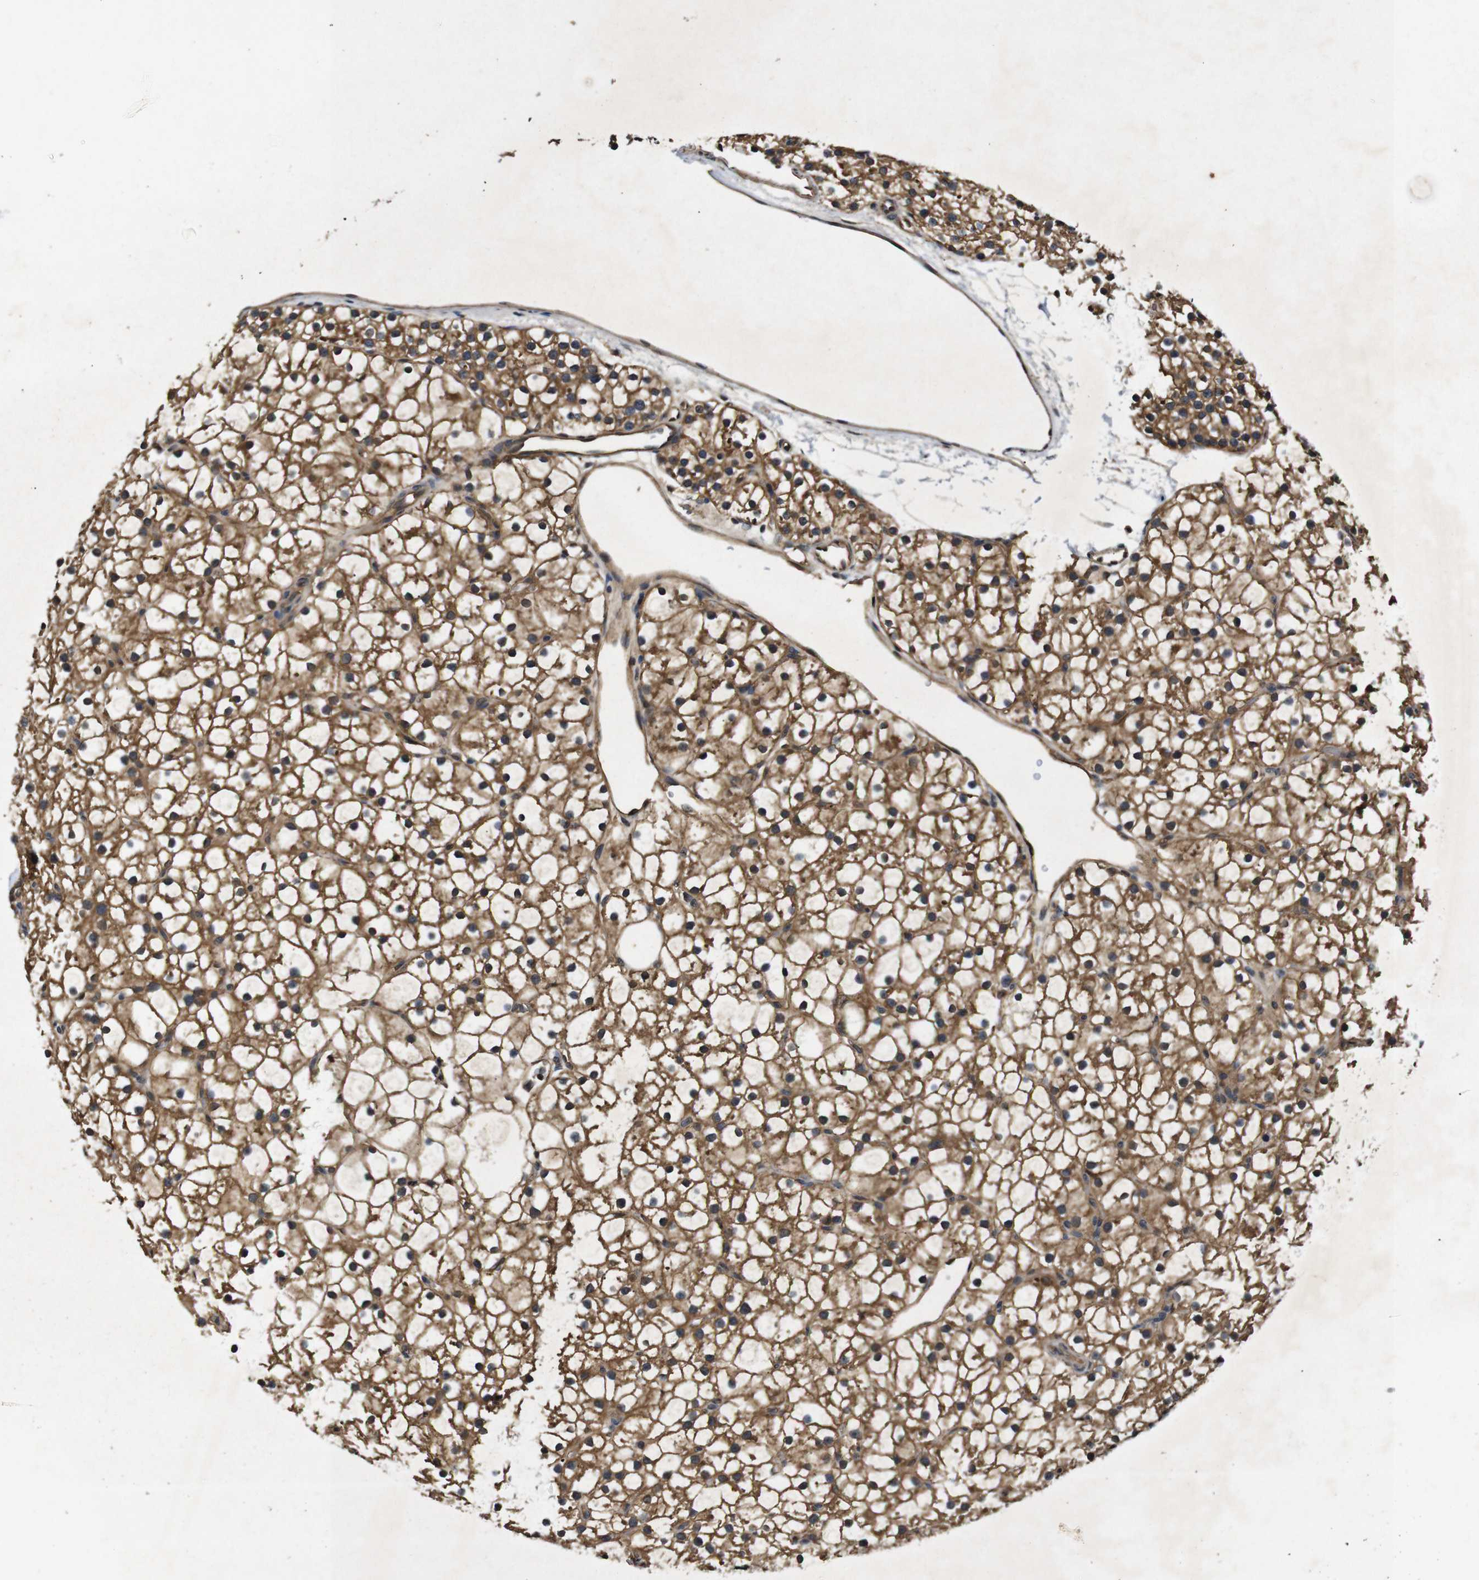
{"staining": {"intensity": "strong", "quantity": ">75%", "location": "cytoplasmic/membranous"}, "tissue": "parathyroid gland", "cell_type": "Glandular cells", "image_type": "normal", "snomed": [{"axis": "morphology", "description": "Normal tissue, NOS"}, {"axis": "morphology", "description": "Adenoma, NOS"}, {"axis": "topography", "description": "Parathyroid gland"}], "caption": "Immunohistochemistry (IHC) (DAB) staining of benign parathyroid gland displays strong cytoplasmic/membranous protein positivity in approximately >75% of glandular cells. (Stains: DAB (3,3'-diaminobenzidine) in brown, nuclei in blue, Microscopy: brightfield microscopy at high magnification).", "gene": "RIPK1", "patient": {"sex": "female", "age": 70}}